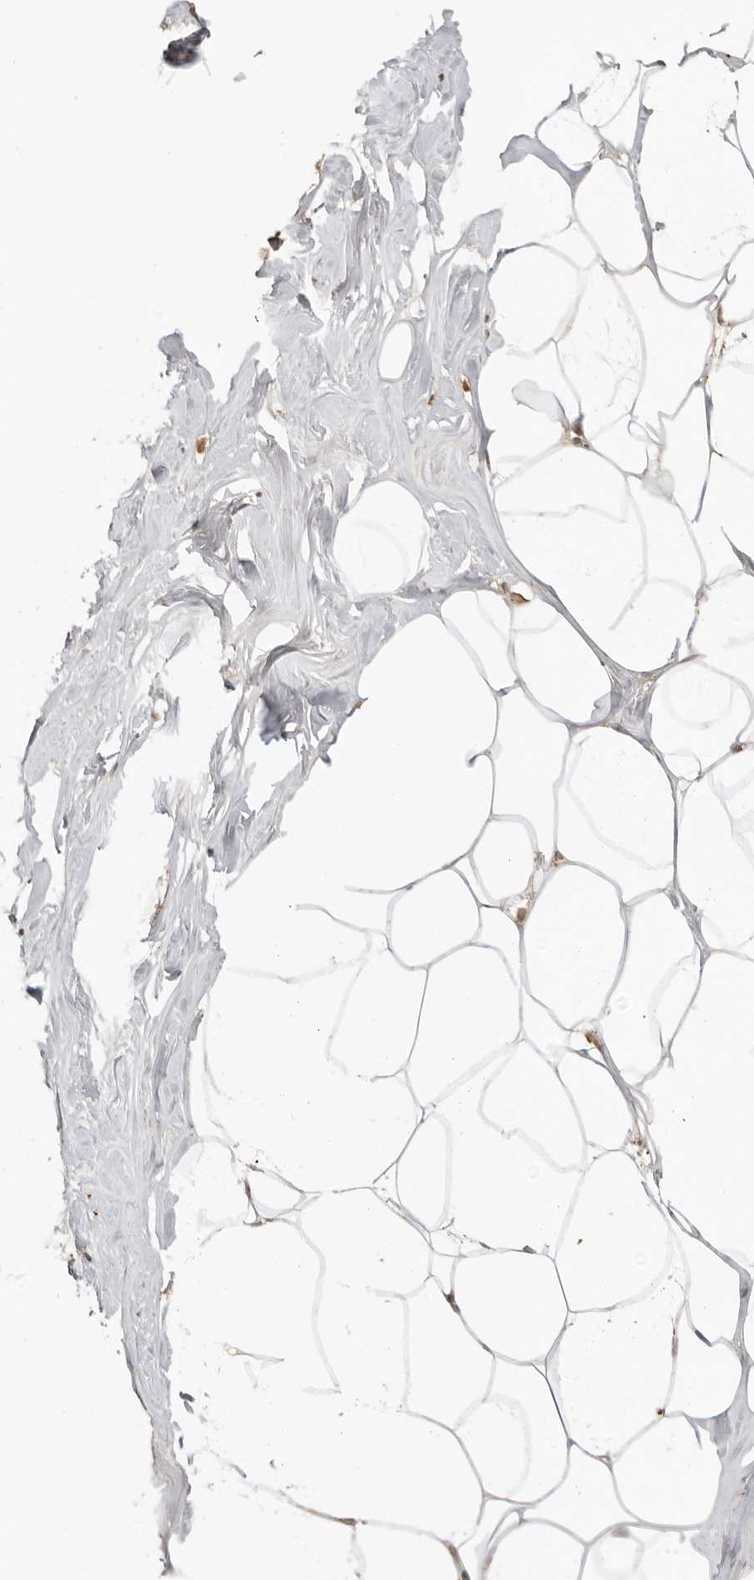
{"staining": {"intensity": "weak", "quantity": "25%-75%", "location": "cytoplasmic/membranous"}, "tissue": "adipose tissue", "cell_type": "Adipocytes", "image_type": "normal", "snomed": [{"axis": "morphology", "description": "Normal tissue, NOS"}, {"axis": "morphology", "description": "Fibrosis, NOS"}, {"axis": "topography", "description": "Breast"}, {"axis": "topography", "description": "Adipose tissue"}], "caption": "This image demonstrates immunohistochemistry (IHC) staining of normal human adipose tissue, with low weak cytoplasmic/membranous expression in approximately 25%-75% of adipocytes.", "gene": "IKBKE", "patient": {"sex": "female", "age": 39}}